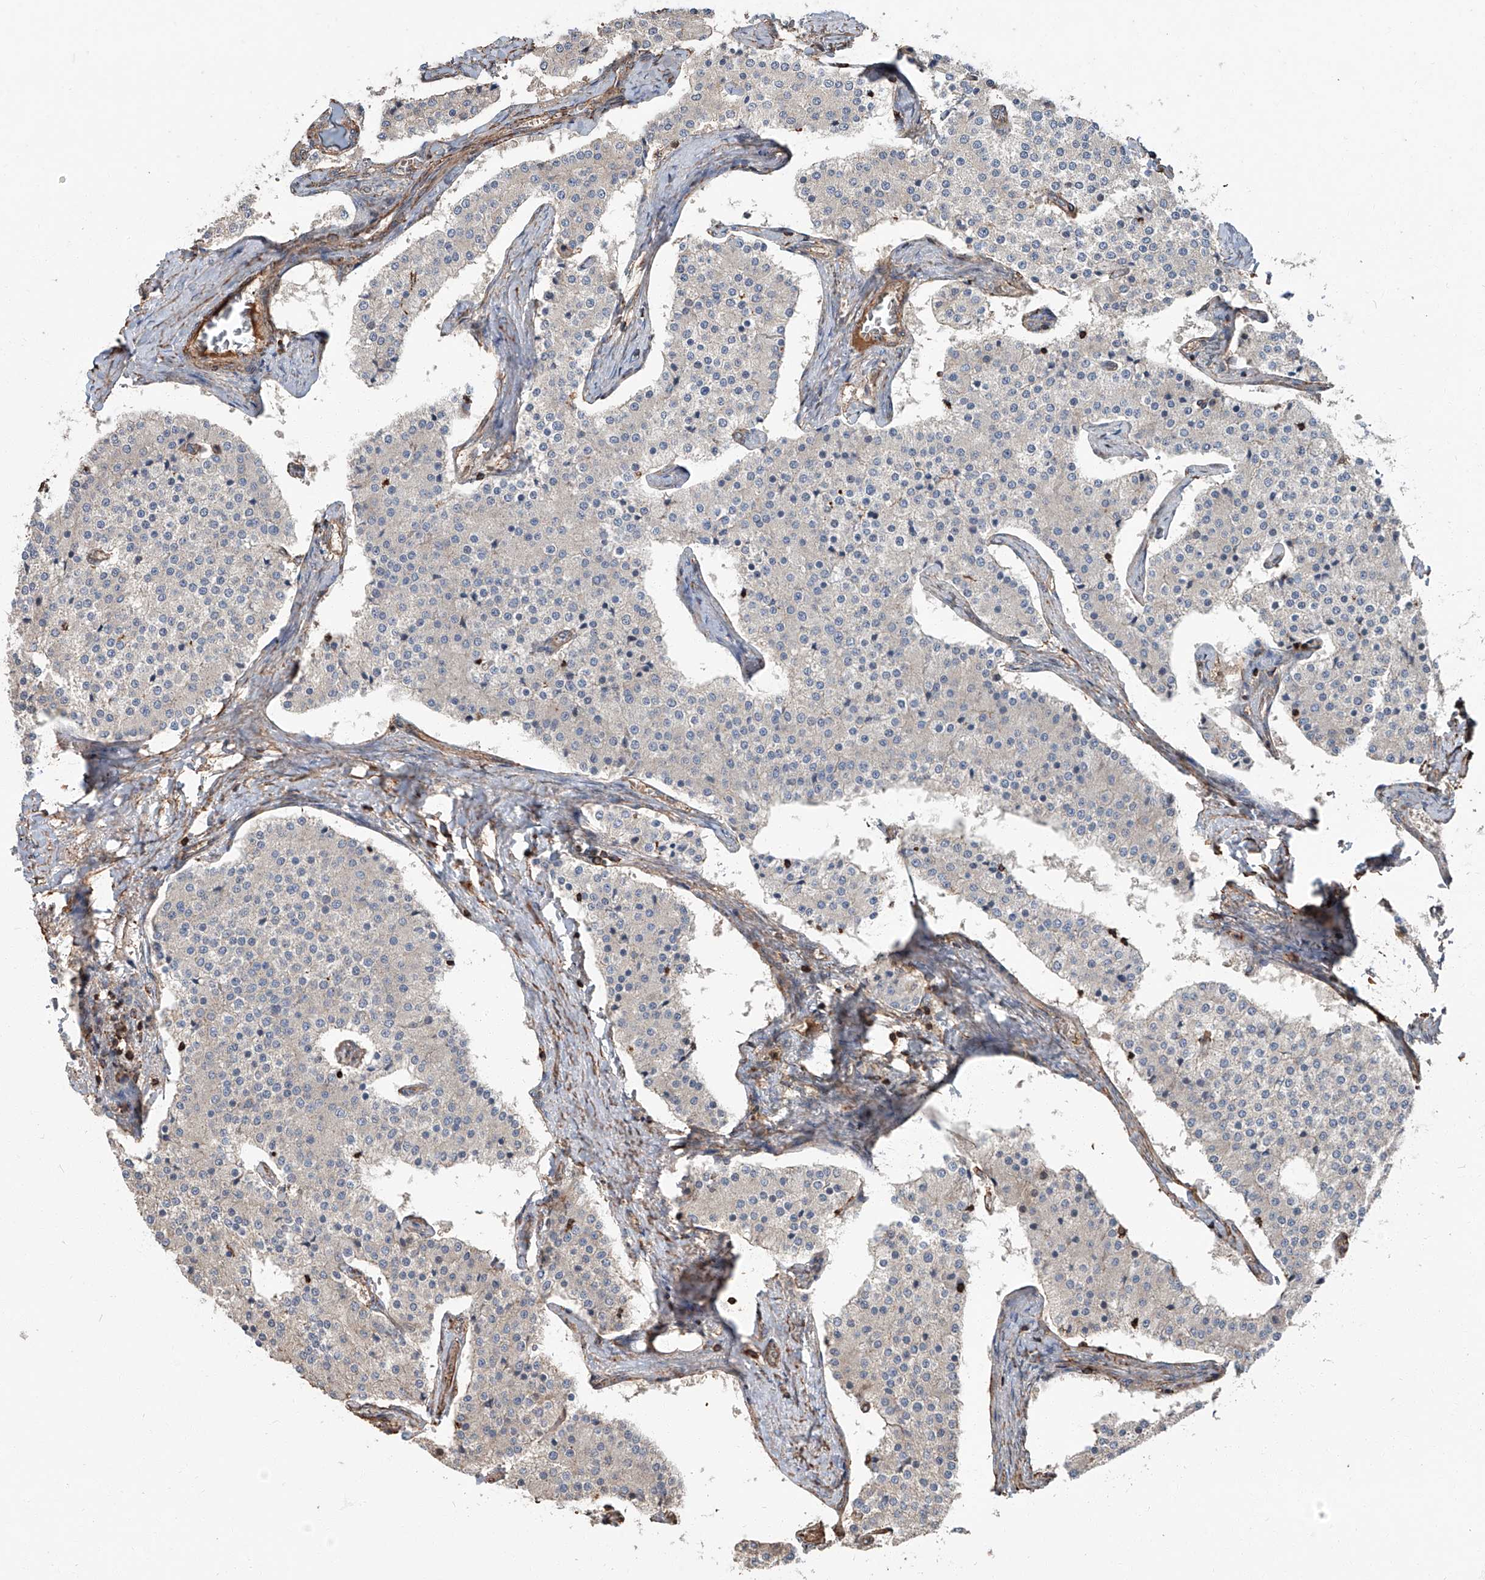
{"staining": {"intensity": "negative", "quantity": "none", "location": "none"}, "tissue": "carcinoid", "cell_type": "Tumor cells", "image_type": "cancer", "snomed": [{"axis": "morphology", "description": "Carcinoid, malignant, NOS"}, {"axis": "topography", "description": "Colon"}], "caption": "Carcinoid (malignant) was stained to show a protein in brown. There is no significant positivity in tumor cells.", "gene": "PIEZO2", "patient": {"sex": "female", "age": 52}}